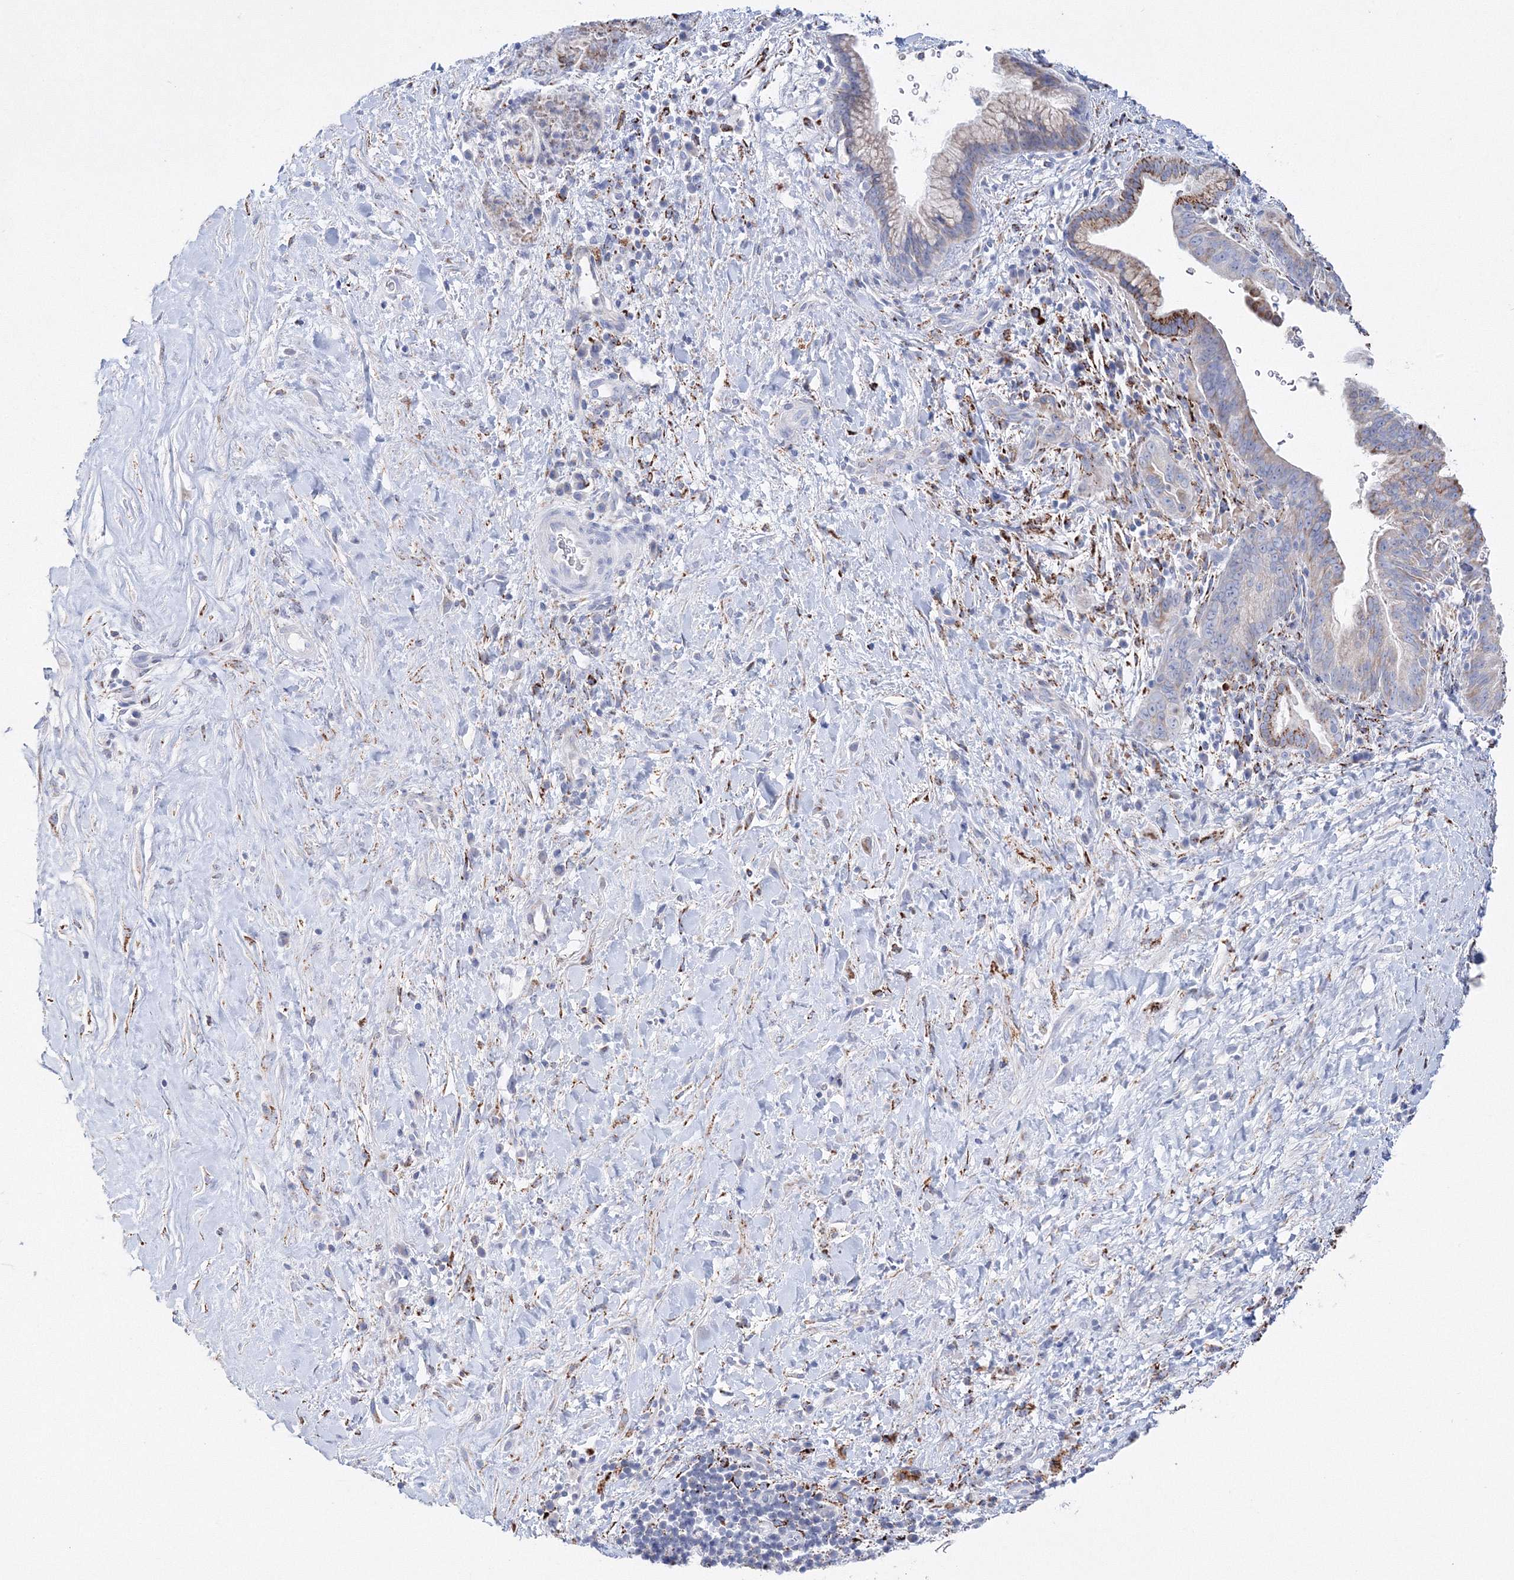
{"staining": {"intensity": "negative", "quantity": "none", "location": "none"}, "tissue": "pancreatic cancer", "cell_type": "Tumor cells", "image_type": "cancer", "snomed": [{"axis": "morphology", "description": "Adenocarcinoma, NOS"}, {"axis": "topography", "description": "Pancreas"}], "caption": "Photomicrograph shows no significant protein staining in tumor cells of pancreatic cancer.", "gene": "MERTK", "patient": {"sex": "male", "age": 75}}